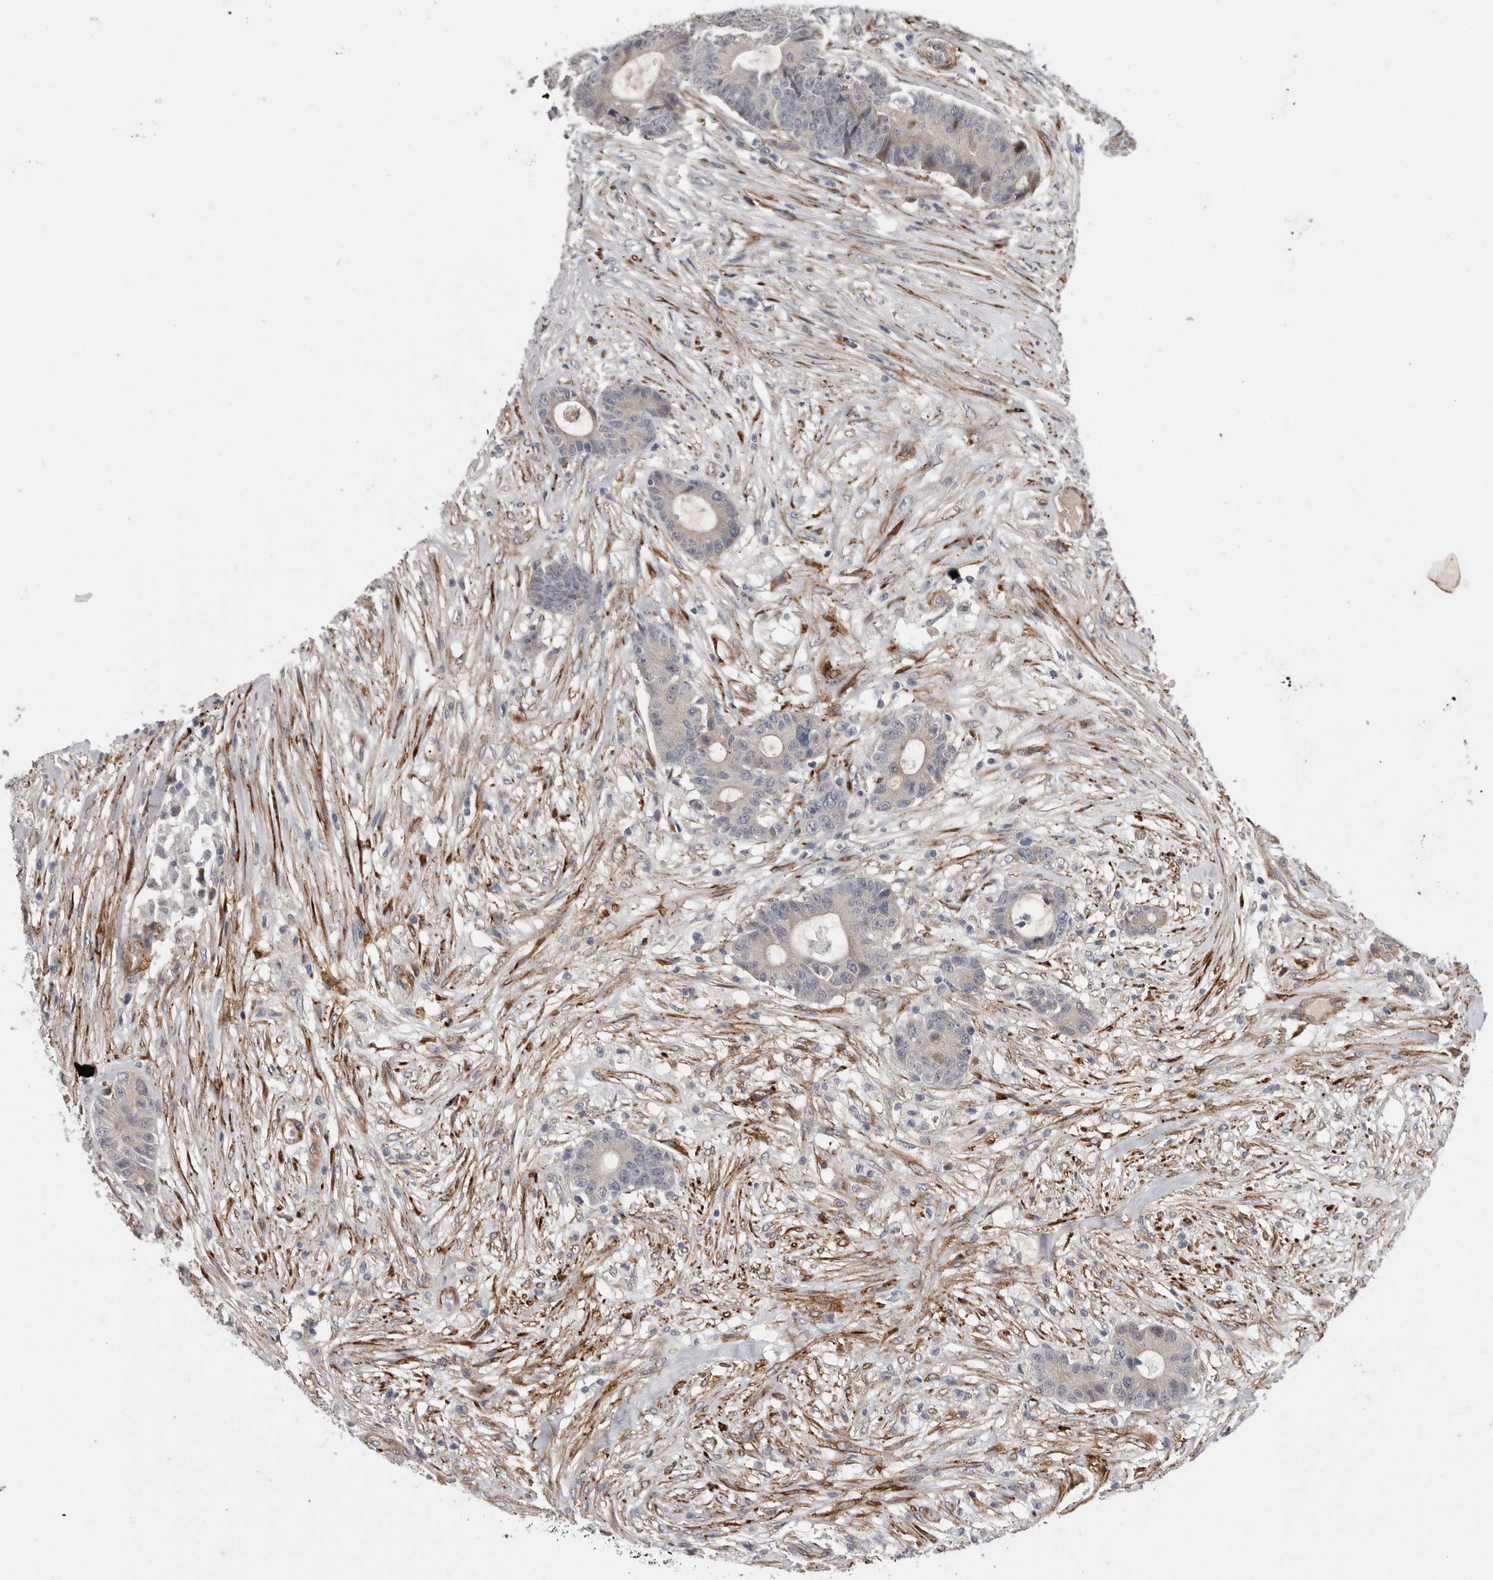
{"staining": {"intensity": "negative", "quantity": "none", "location": "none"}, "tissue": "colorectal cancer", "cell_type": "Tumor cells", "image_type": "cancer", "snomed": [{"axis": "morphology", "description": "Adenocarcinoma, NOS"}, {"axis": "topography", "description": "Colon"}], "caption": "Colorectal cancer (adenocarcinoma) stained for a protein using immunohistochemistry (IHC) shows no staining tumor cells.", "gene": "ATXN3L", "patient": {"sex": "female", "age": 84}}